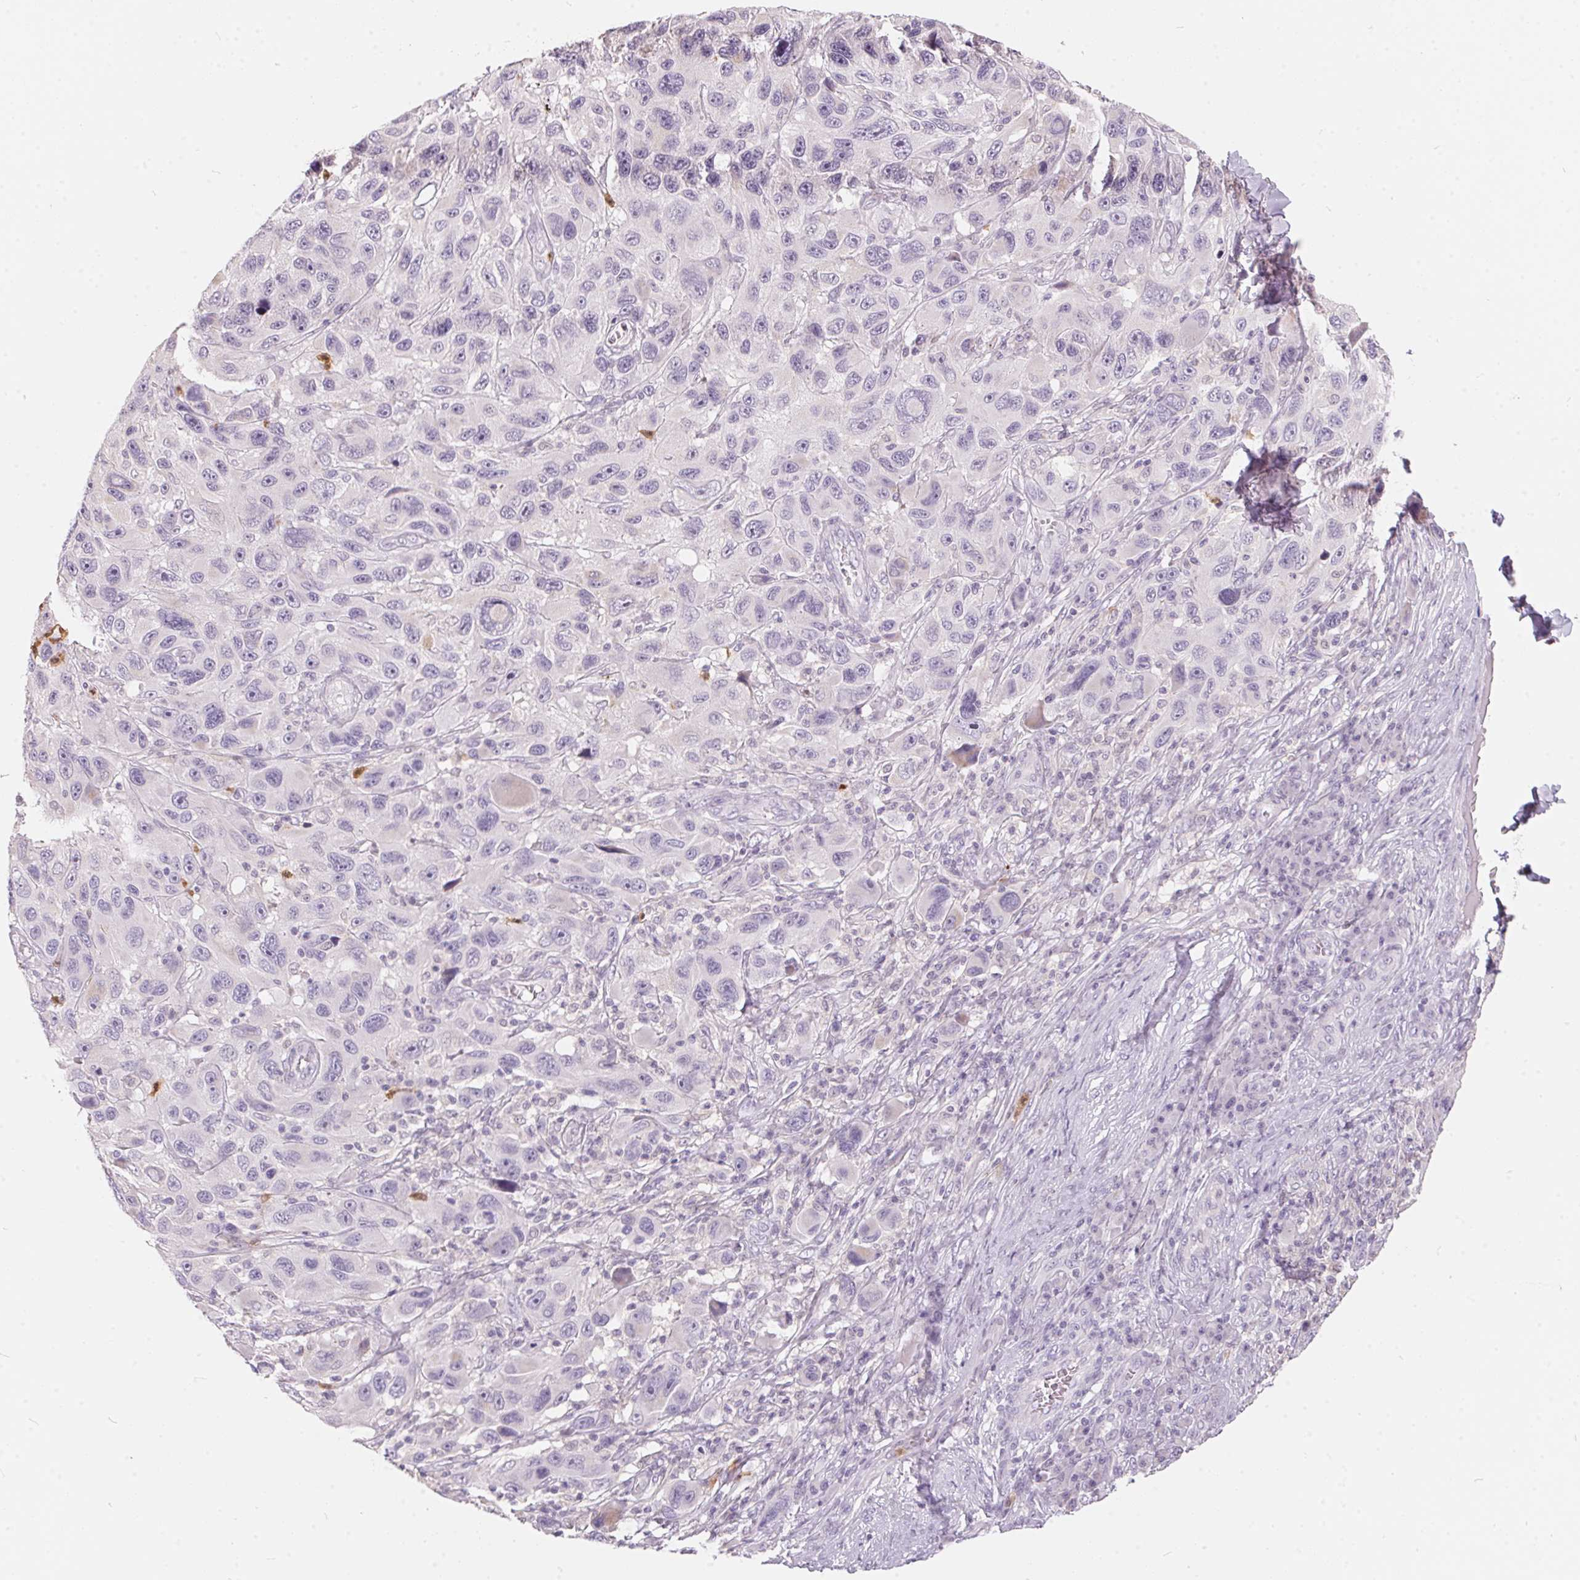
{"staining": {"intensity": "negative", "quantity": "none", "location": "none"}, "tissue": "melanoma", "cell_type": "Tumor cells", "image_type": "cancer", "snomed": [{"axis": "morphology", "description": "Malignant melanoma, NOS"}, {"axis": "topography", "description": "Skin"}], "caption": "Immunohistochemistry (IHC) histopathology image of neoplastic tissue: human melanoma stained with DAB reveals no significant protein expression in tumor cells.", "gene": "SERPINB1", "patient": {"sex": "male", "age": 53}}